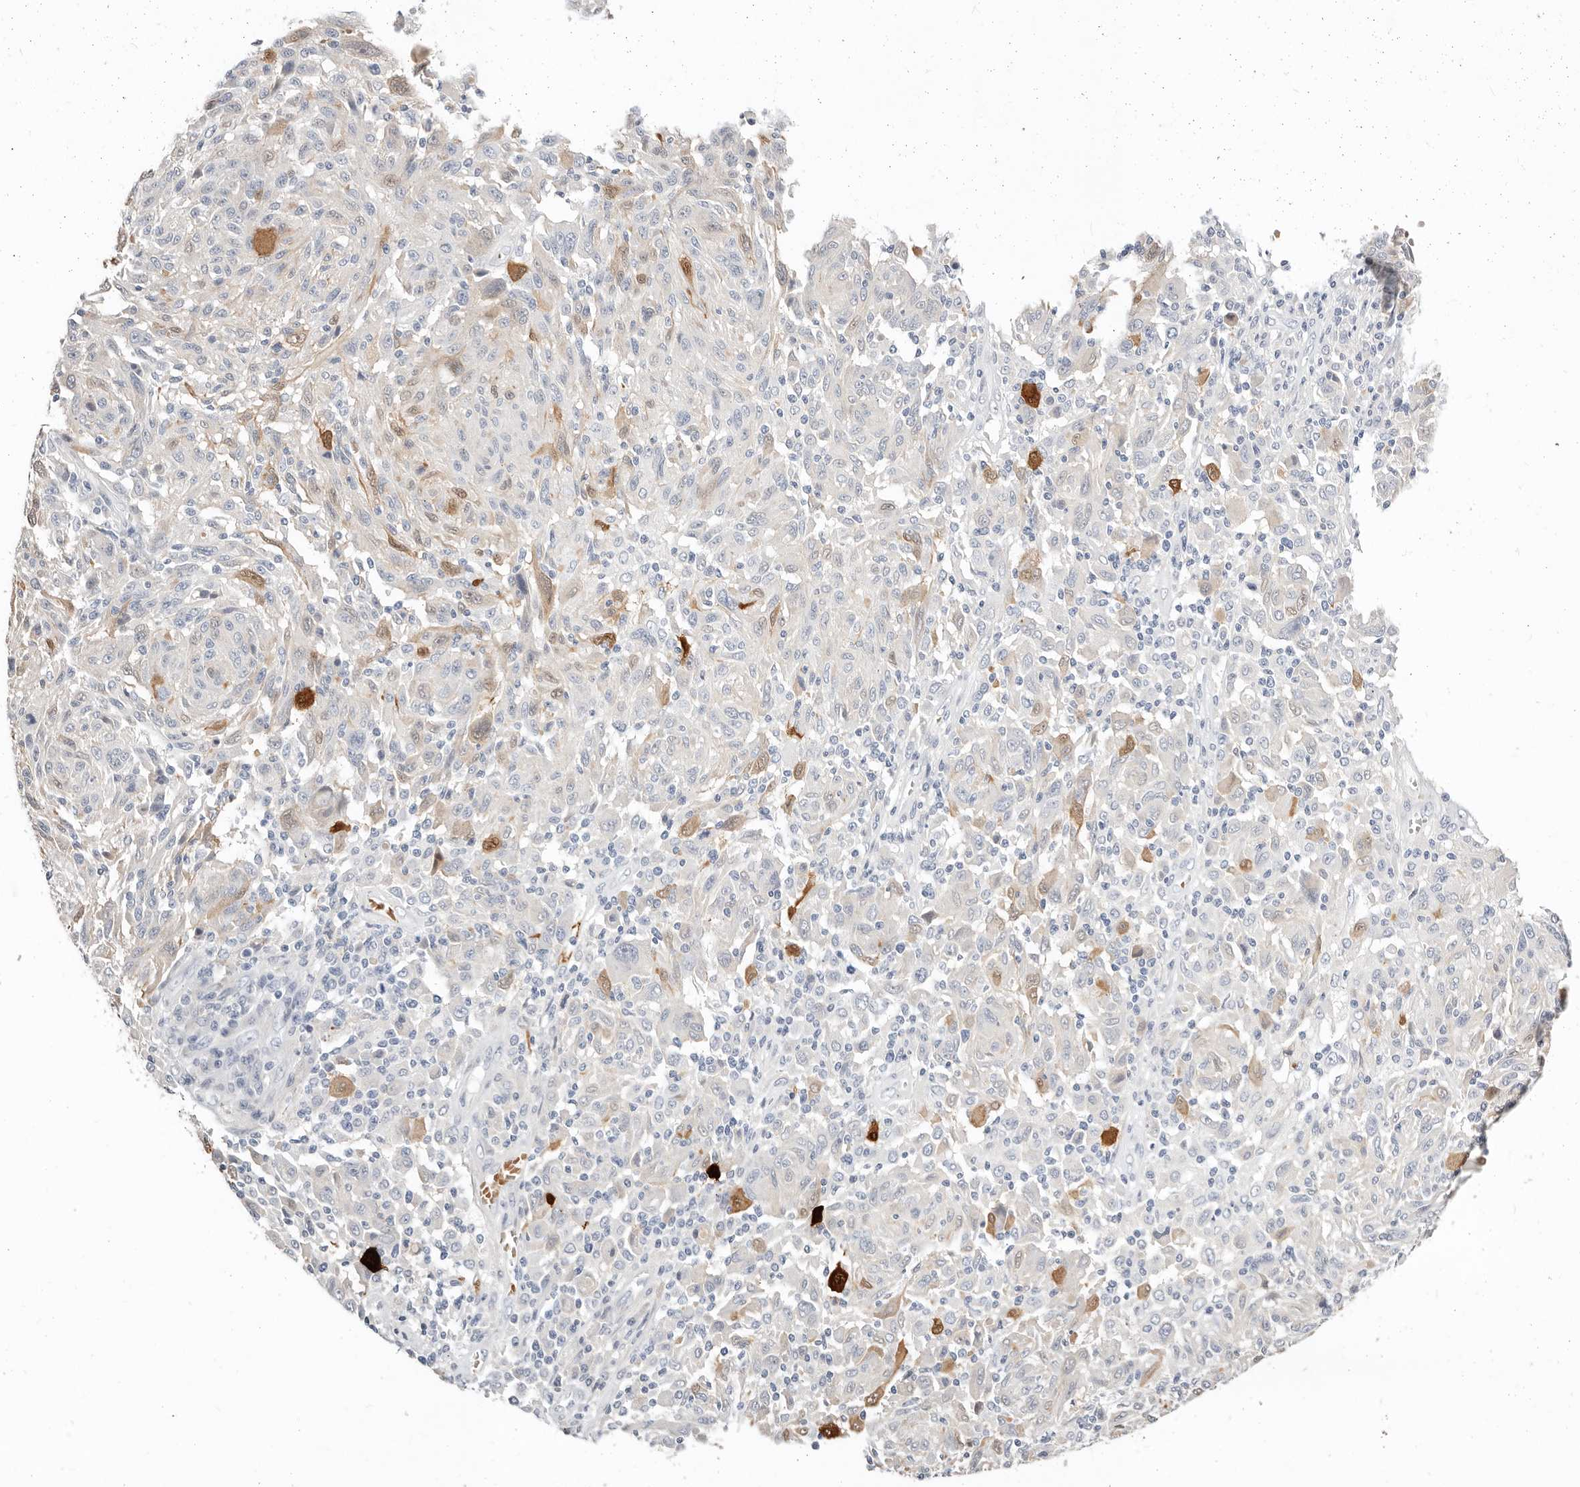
{"staining": {"intensity": "strong", "quantity": "<25%", "location": "cytoplasmic/membranous,nuclear"}, "tissue": "melanoma", "cell_type": "Tumor cells", "image_type": "cancer", "snomed": [{"axis": "morphology", "description": "Malignant melanoma, NOS"}, {"axis": "topography", "description": "Skin"}], "caption": "DAB immunohistochemical staining of human malignant melanoma reveals strong cytoplasmic/membranous and nuclear protein expression in approximately <25% of tumor cells.", "gene": "TMEM63B", "patient": {"sex": "male", "age": 53}}